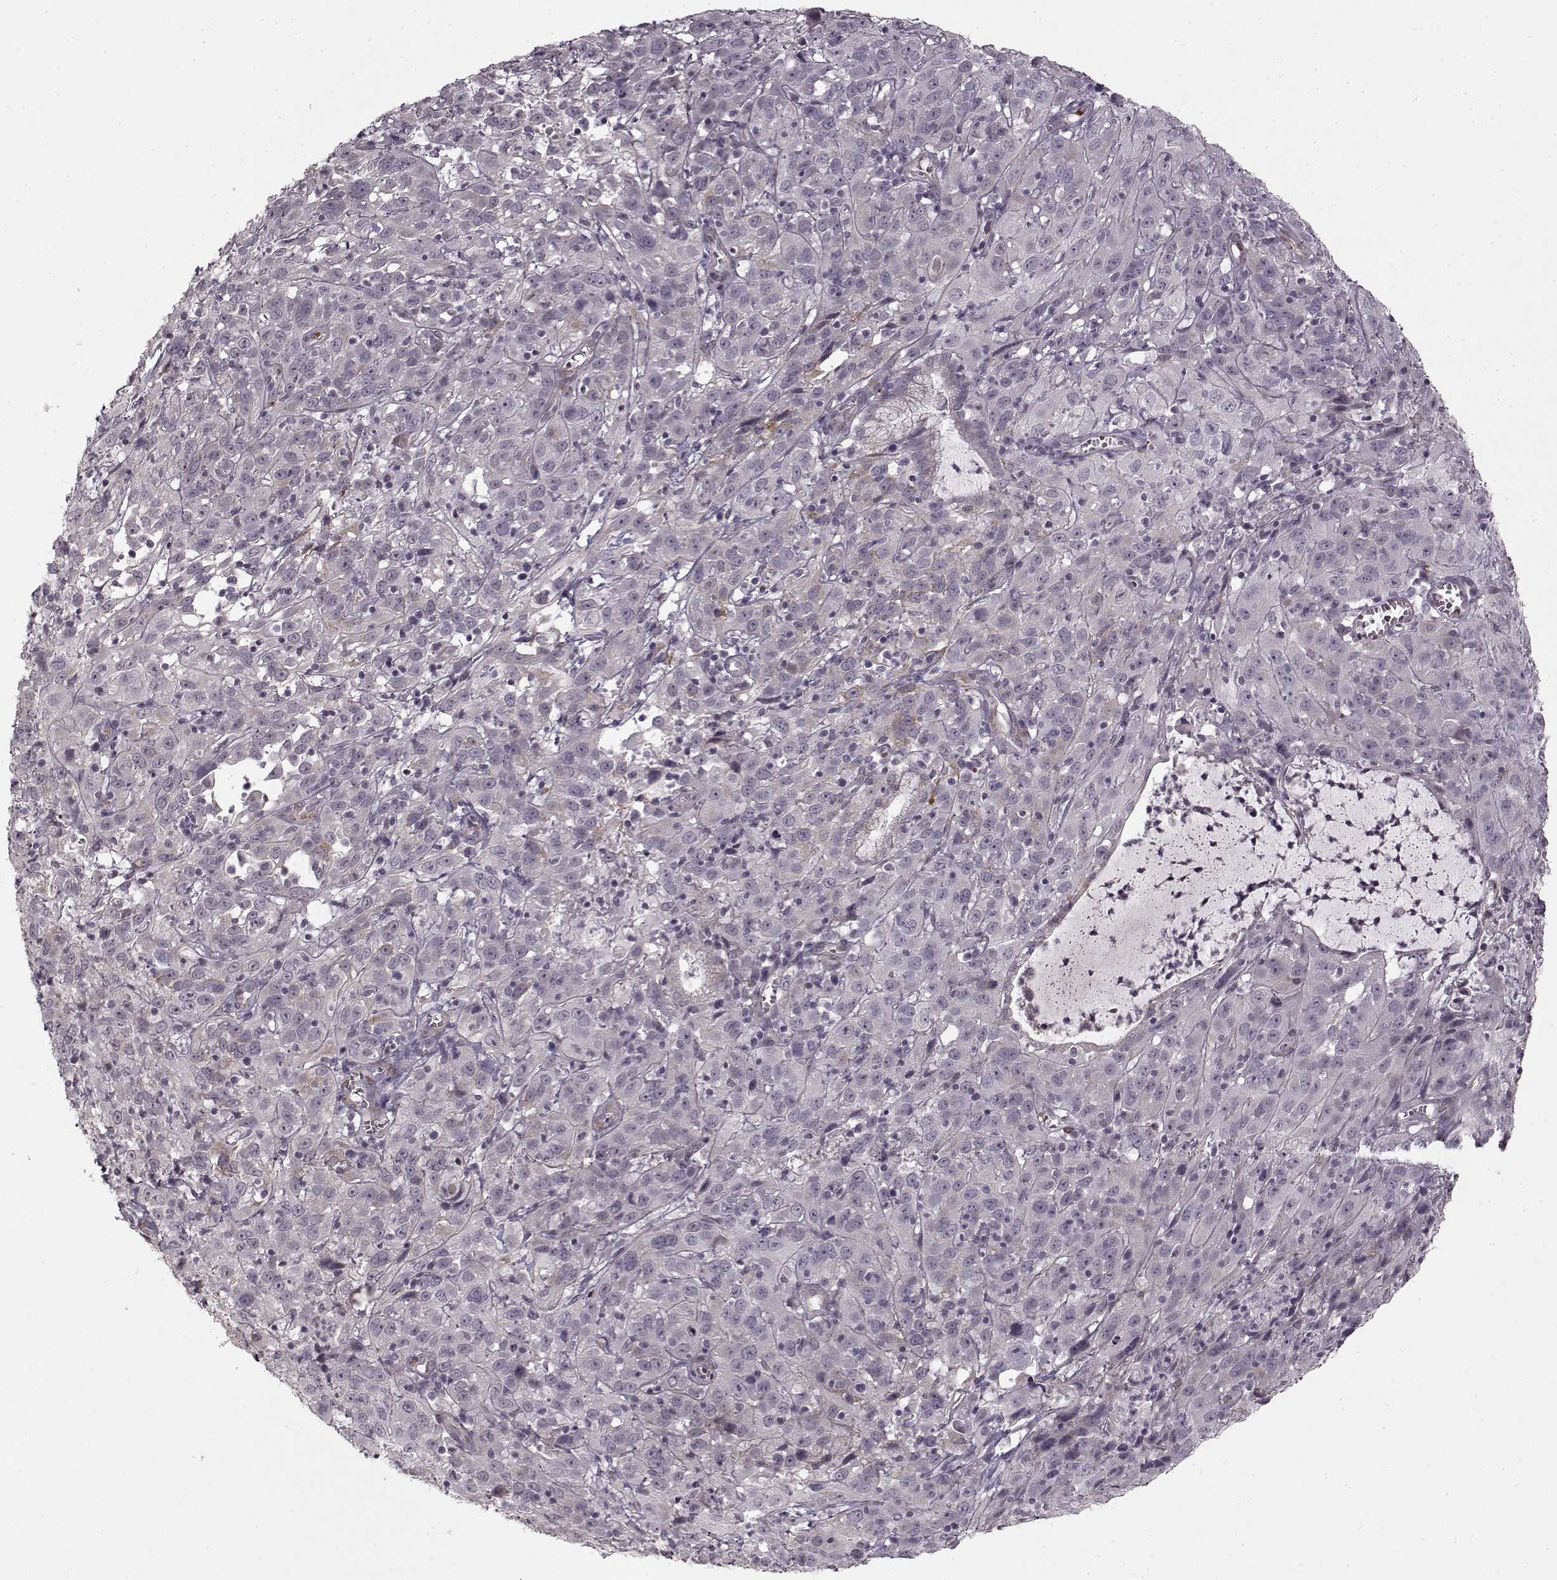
{"staining": {"intensity": "negative", "quantity": "none", "location": "none"}, "tissue": "cervical cancer", "cell_type": "Tumor cells", "image_type": "cancer", "snomed": [{"axis": "morphology", "description": "Squamous cell carcinoma, NOS"}, {"axis": "topography", "description": "Cervix"}], "caption": "Tumor cells show no significant protein positivity in cervical squamous cell carcinoma. (Brightfield microscopy of DAB (3,3'-diaminobenzidine) immunohistochemistry at high magnification).", "gene": "LAMB2", "patient": {"sex": "female", "age": 32}}